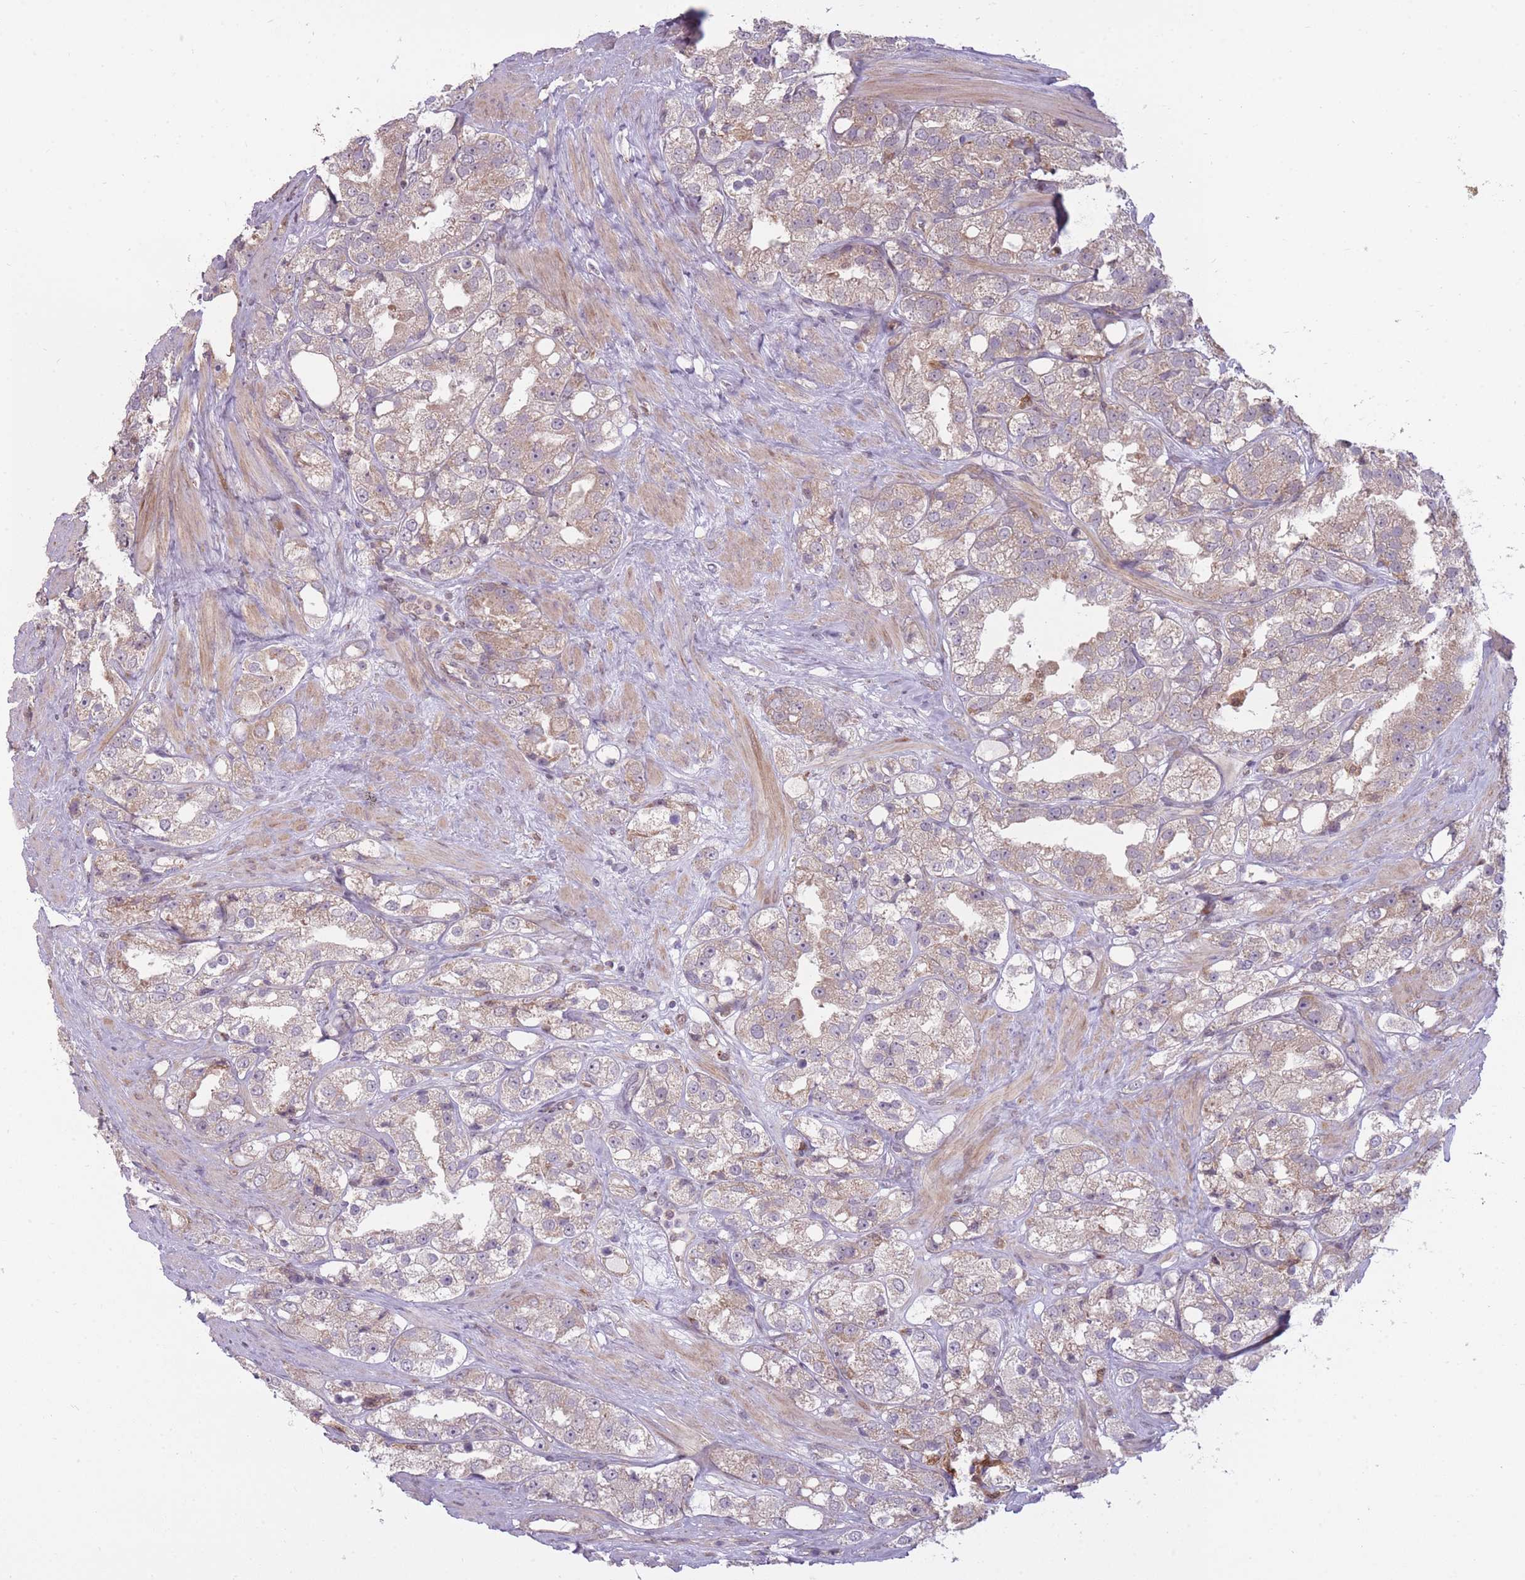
{"staining": {"intensity": "weak", "quantity": "<25%", "location": "cytoplasmic/membranous"}, "tissue": "prostate cancer", "cell_type": "Tumor cells", "image_type": "cancer", "snomed": [{"axis": "morphology", "description": "Adenocarcinoma, NOS"}, {"axis": "topography", "description": "Prostate"}], "caption": "Tumor cells are negative for brown protein staining in prostate cancer (adenocarcinoma).", "gene": "LGALS9", "patient": {"sex": "male", "age": 79}}